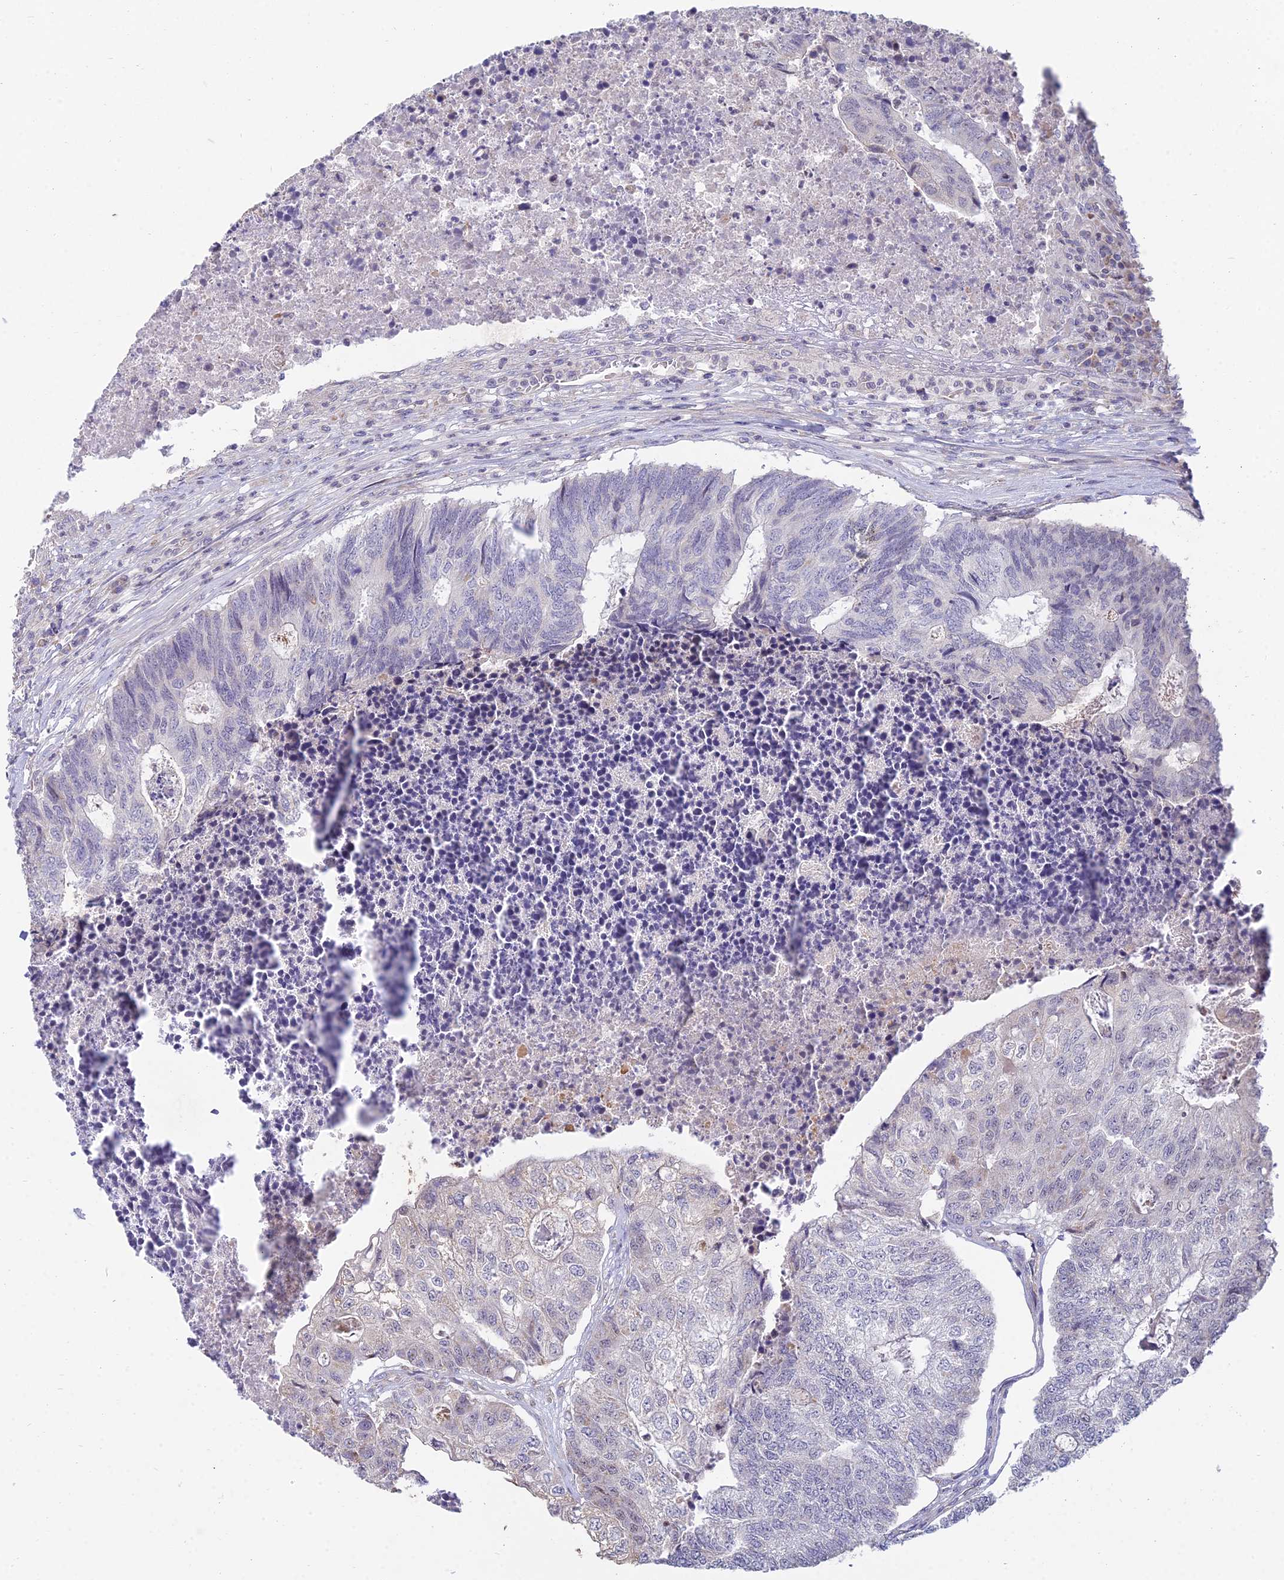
{"staining": {"intensity": "negative", "quantity": "none", "location": "none"}, "tissue": "colorectal cancer", "cell_type": "Tumor cells", "image_type": "cancer", "snomed": [{"axis": "morphology", "description": "Adenocarcinoma, NOS"}, {"axis": "topography", "description": "Colon"}], "caption": "A histopathology image of colorectal cancer (adenocarcinoma) stained for a protein reveals no brown staining in tumor cells. (IHC, brightfield microscopy, high magnification).", "gene": "CFAP206", "patient": {"sex": "female", "age": 67}}